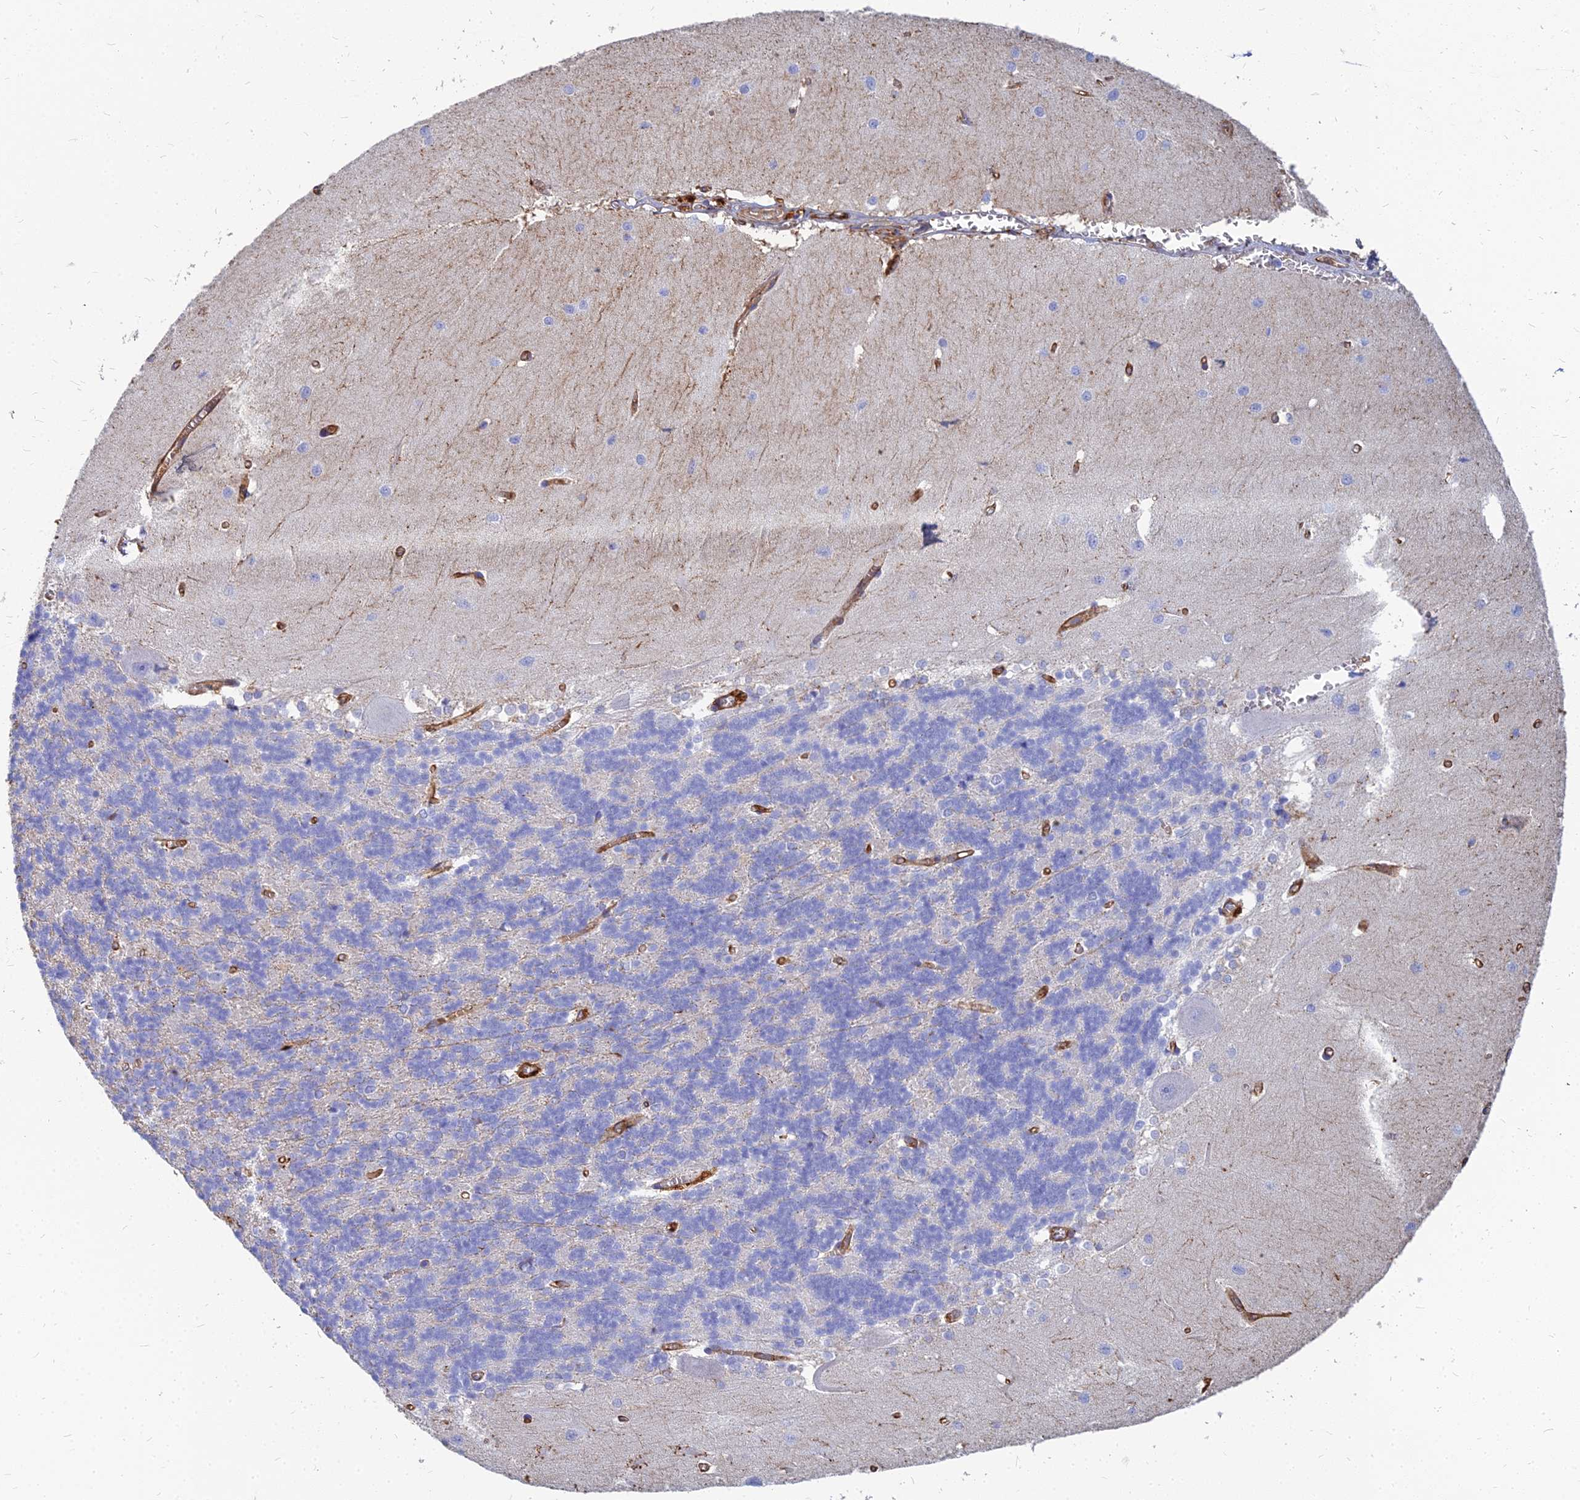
{"staining": {"intensity": "negative", "quantity": "none", "location": "none"}, "tissue": "cerebellum", "cell_type": "Cells in granular layer", "image_type": "normal", "snomed": [{"axis": "morphology", "description": "Normal tissue, NOS"}, {"axis": "topography", "description": "Cerebellum"}], "caption": "Cerebellum stained for a protein using immunohistochemistry (IHC) exhibits no positivity cells in granular layer.", "gene": "VAT1", "patient": {"sex": "male", "age": 37}}